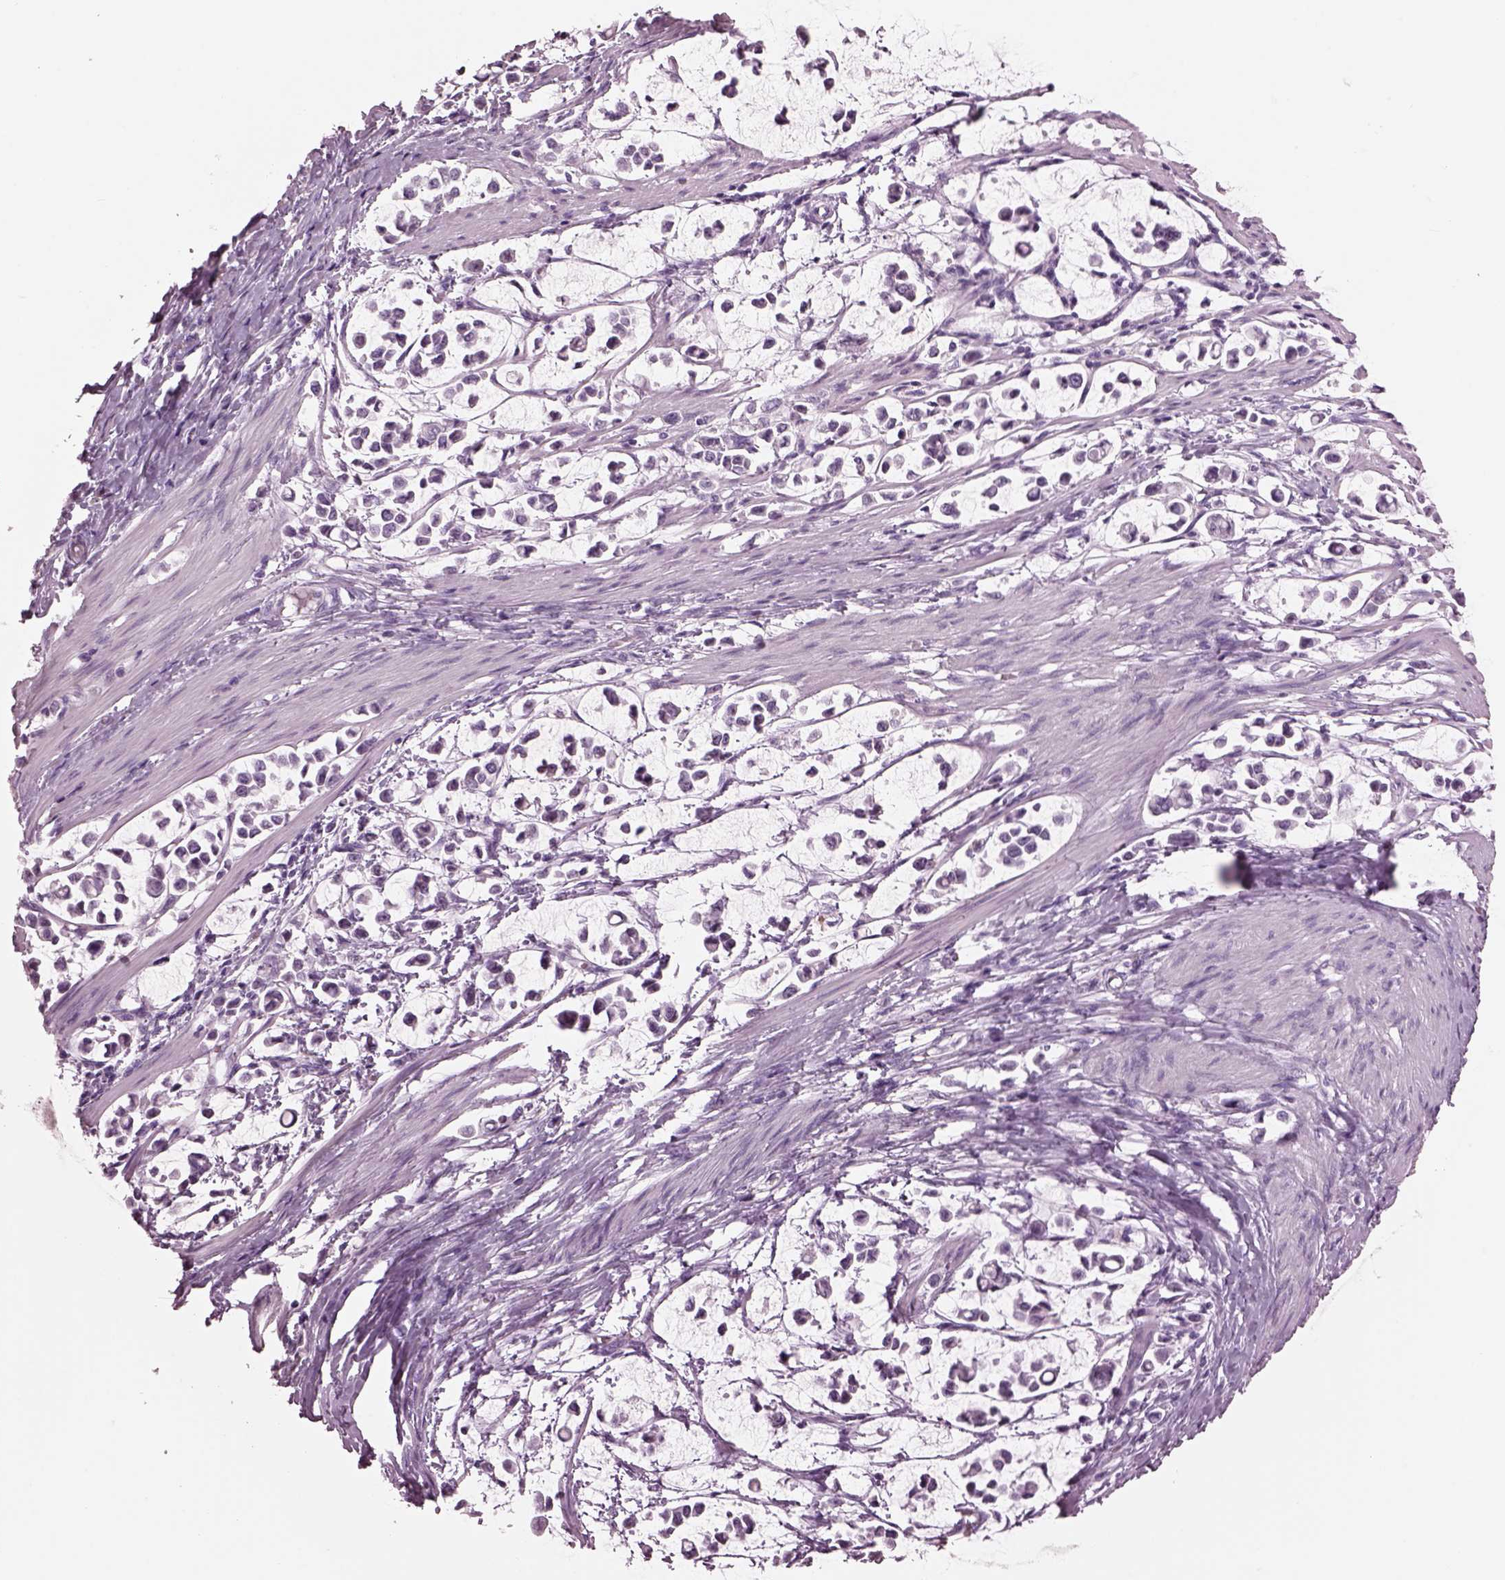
{"staining": {"intensity": "negative", "quantity": "none", "location": "none"}, "tissue": "stomach cancer", "cell_type": "Tumor cells", "image_type": "cancer", "snomed": [{"axis": "morphology", "description": "Adenocarcinoma, NOS"}, {"axis": "topography", "description": "Stomach"}], "caption": "Stomach cancer (adenocarcinoma) was stained to show a protein in brown. There is no significant positivity in tumor cells.", "gene": "CYLC1", "patient": {"sex": "male", "age": 82}}